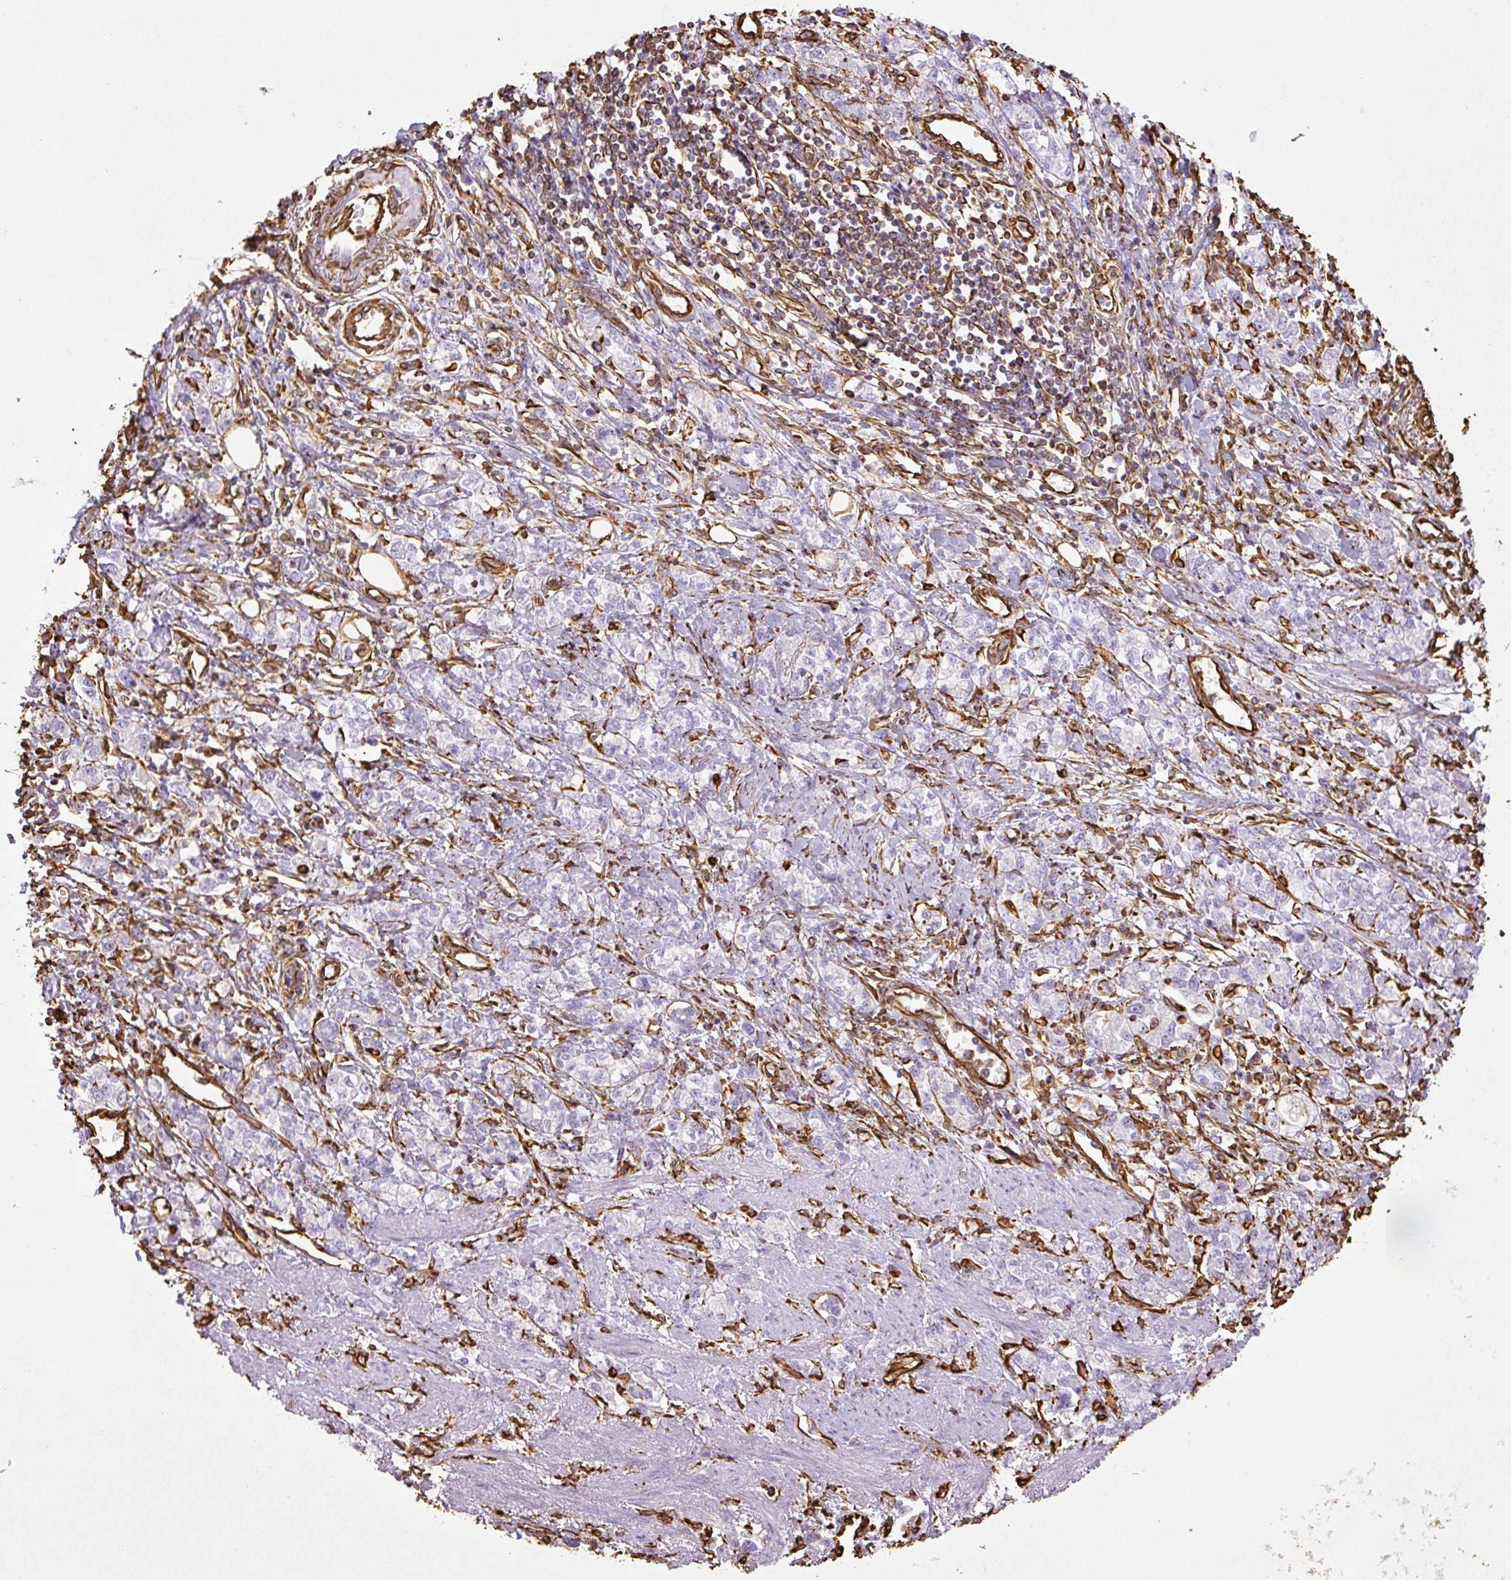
{"staining": {"intensity": "negative", "quantity": "none", "location": "none"}, "tissue": "stomach cancer", "cell_type": "Tumor cells", "image_type": "cancer", "snomed": [{"axis": "morphology", "description": "Adenocarcinoma, NOS"}, {"axis": "topography", "description": "Stomach"}], "caption": "Micrograph shows no protein positivity in tumor cells of adenocarcinoma (stomach) tissue. (DAB IHC with hematoxylin counter stain).", "gene": "VIM", "patient": {"sex": "female", "age": 76}}